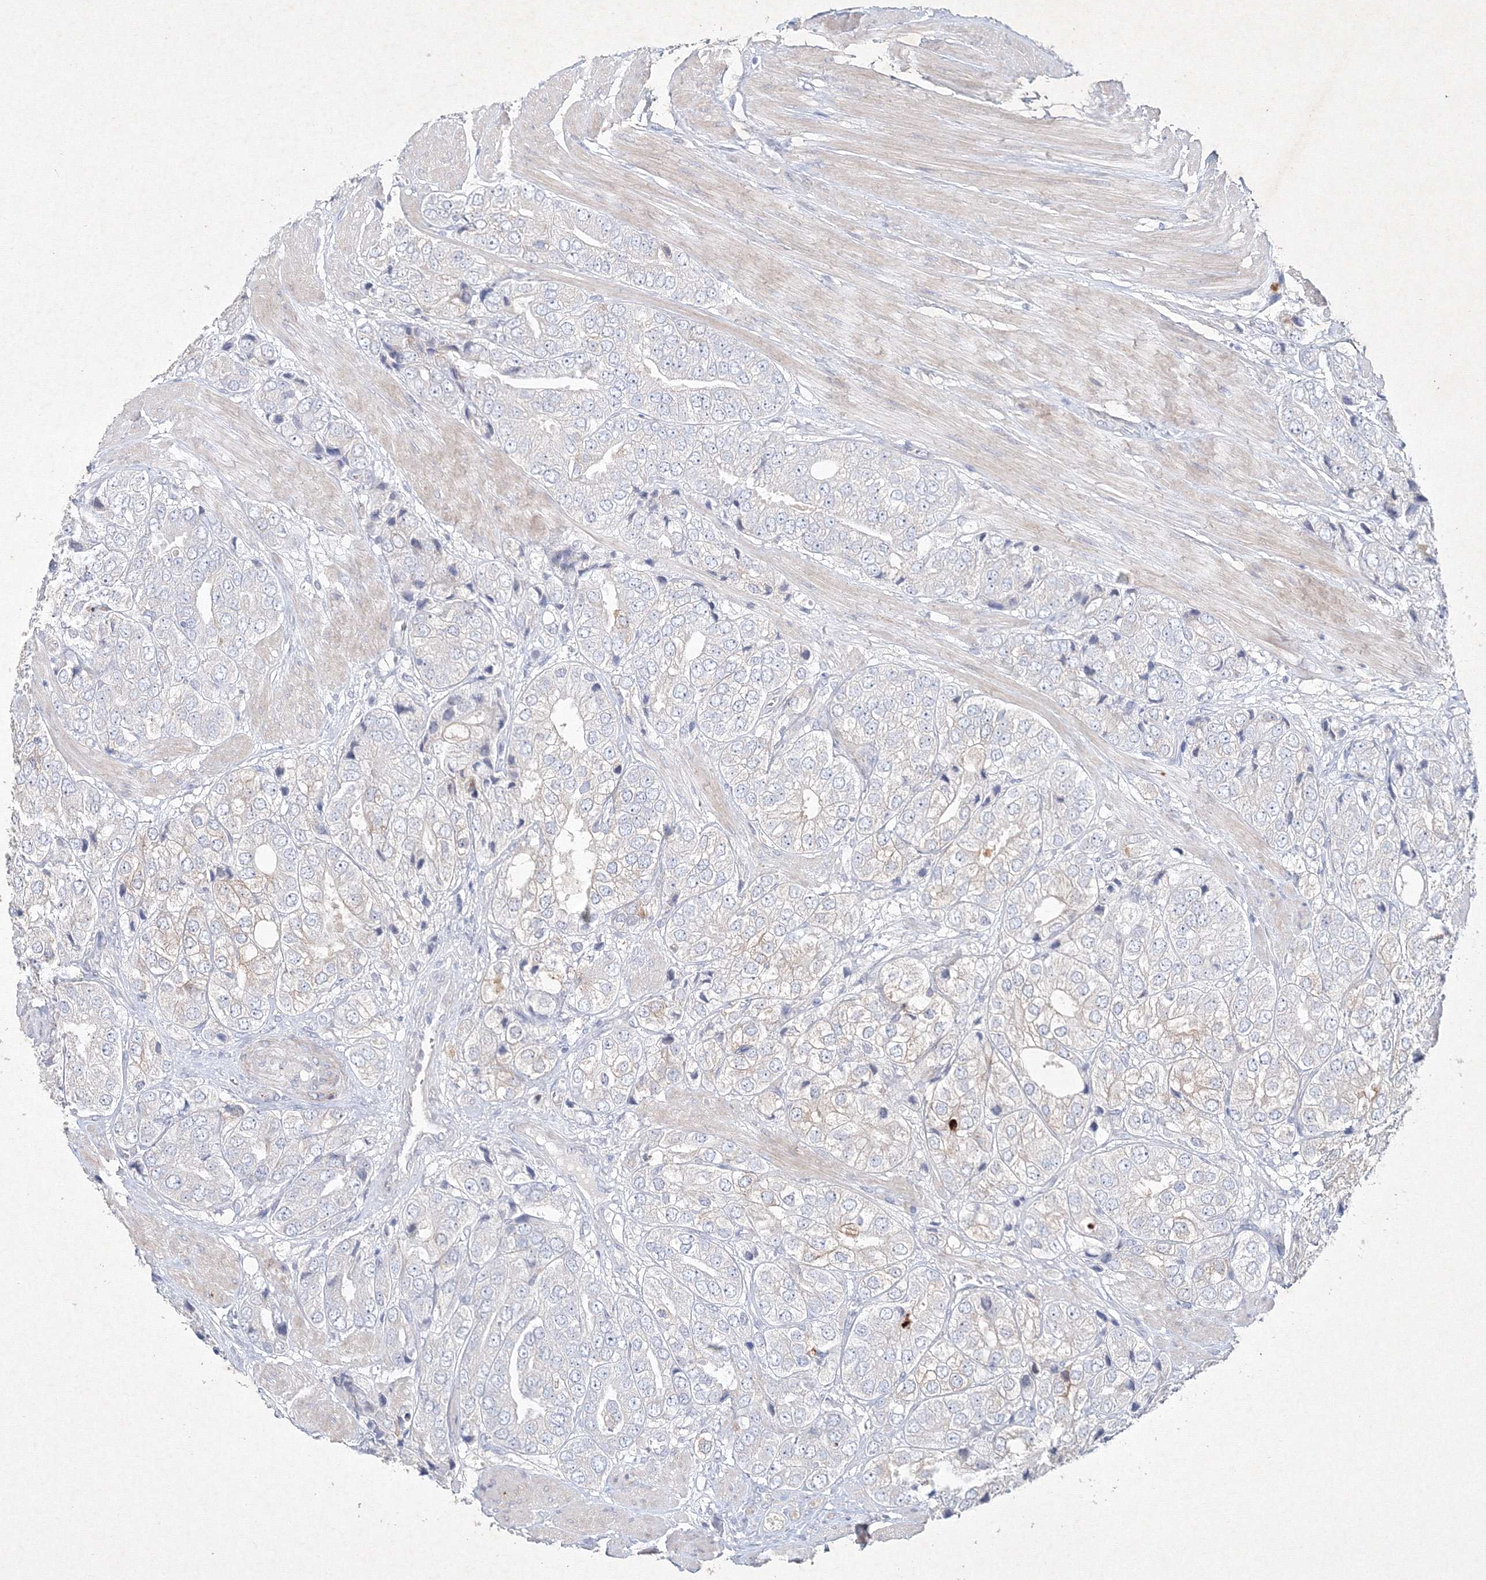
{"staining": {"intensity": "moderate", "quantity": "<25%", "location": "cytoplasmic/membranous"}, "tissue": "prostate cancer", "cell_type": "Tumor cells", "image_type": "cancer", "snomed": [{"axis": "morphology", "description": "Adenocarcinoma, High grade"}, {"axis": "topography", "description": "Prostate"}], "caption": "A histopathology image showing moderate cytoplasmic/membranous positivity in approximately <25% of tumor cells in prostate adenocarcinoma (high-grade), as visualized by brown immunohistochemical staining.", "gene": "CXXC4", "patient": {"sex": "male", "age": 50}}